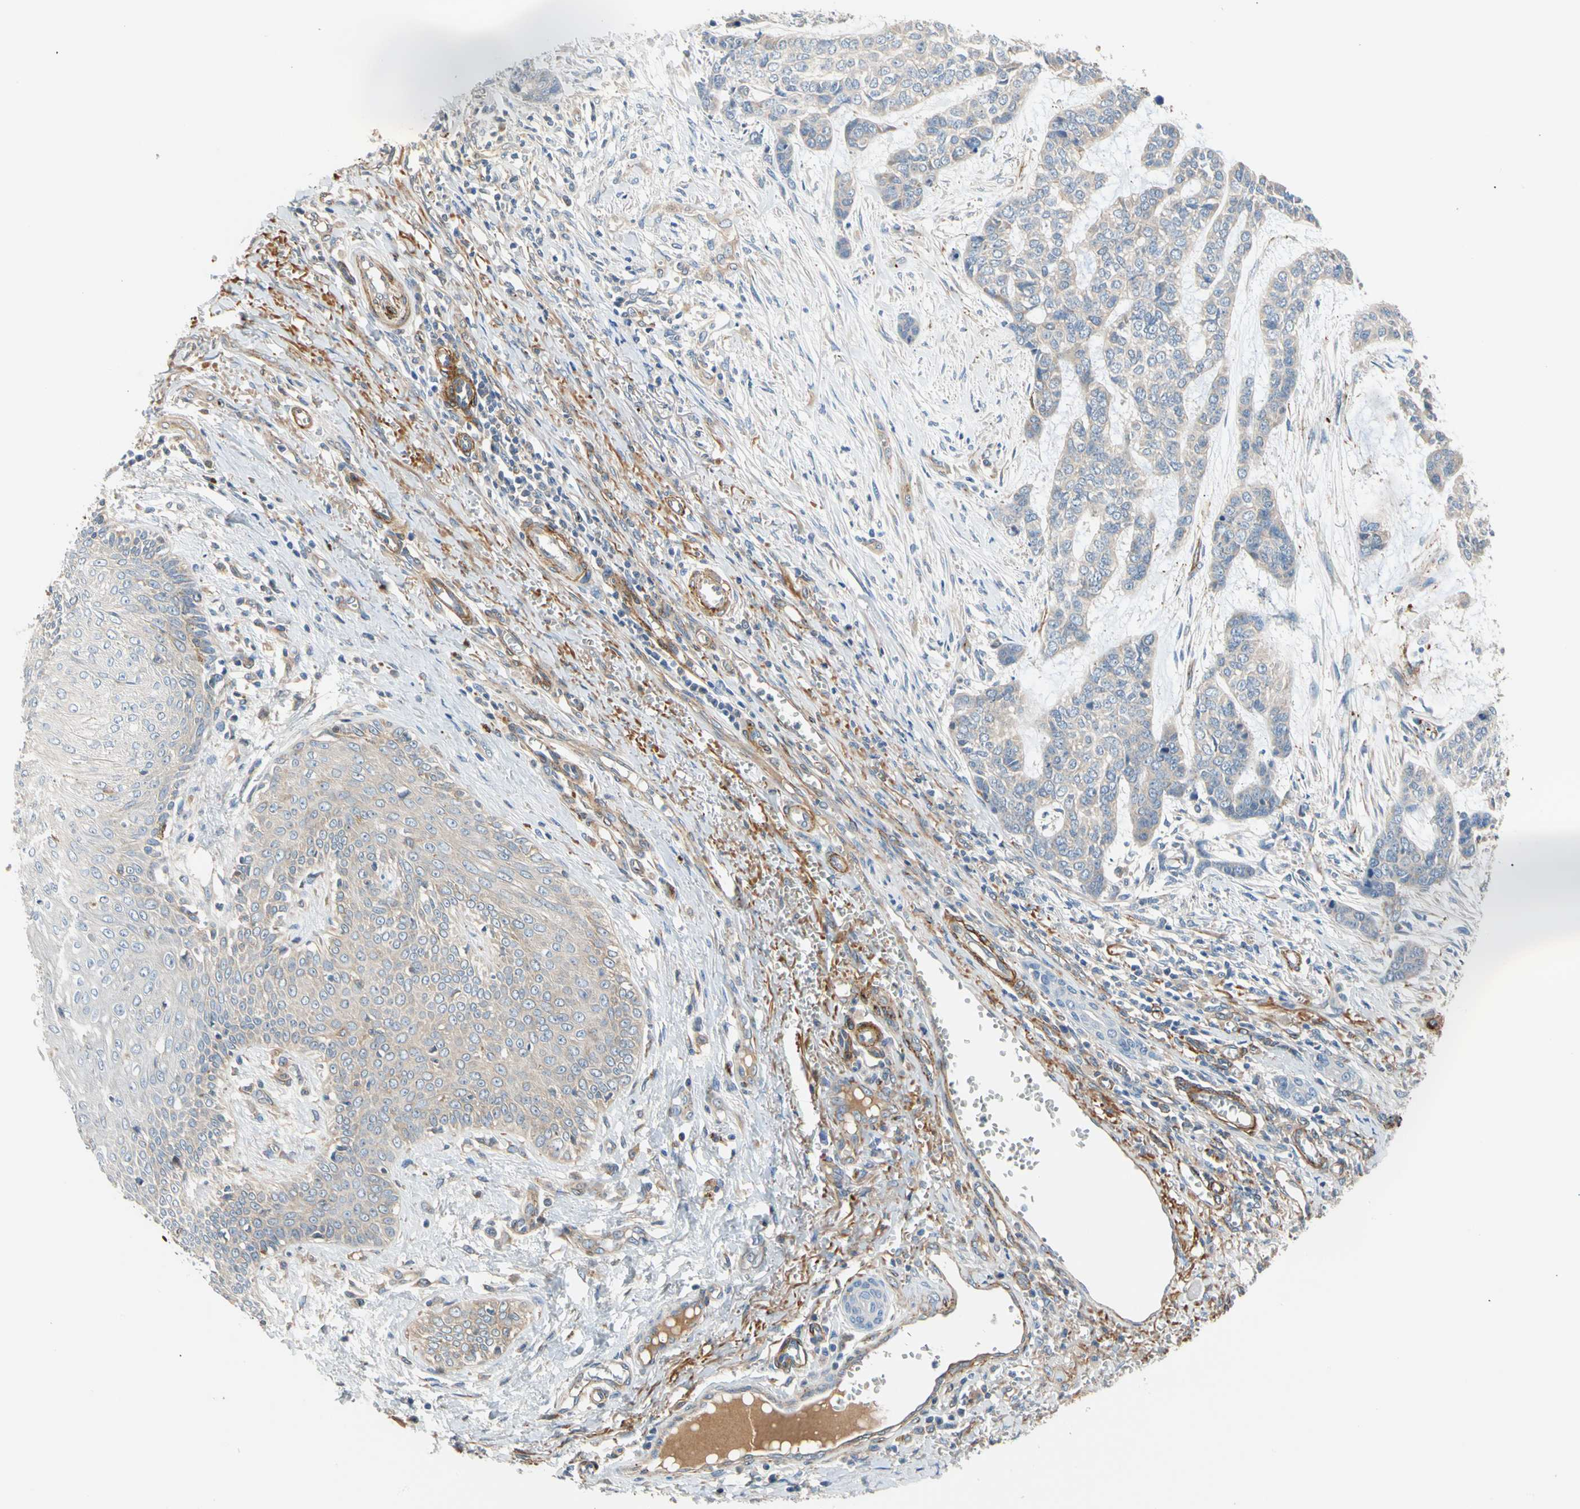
{"staining": {"intensity": "weak", "quantity": "<25%", "location": "cytoplasmic/membranous"}, "tissue": "skin cancer", "cell_type": "Tumor cells", "image_type": "cancer", "snomed": [{"axis": "morphology", "description": "Basal cell carcinoma"}, {"axis": "topography", "description": "Skin"}], "caption": "Human skin basal cell carcinoma stained for a protein using immunohistochemistry (IHC) displays no positivity in tumor cells.", "gene": "ENTREP3", "patient": {"sex": "female", "age": 64}}